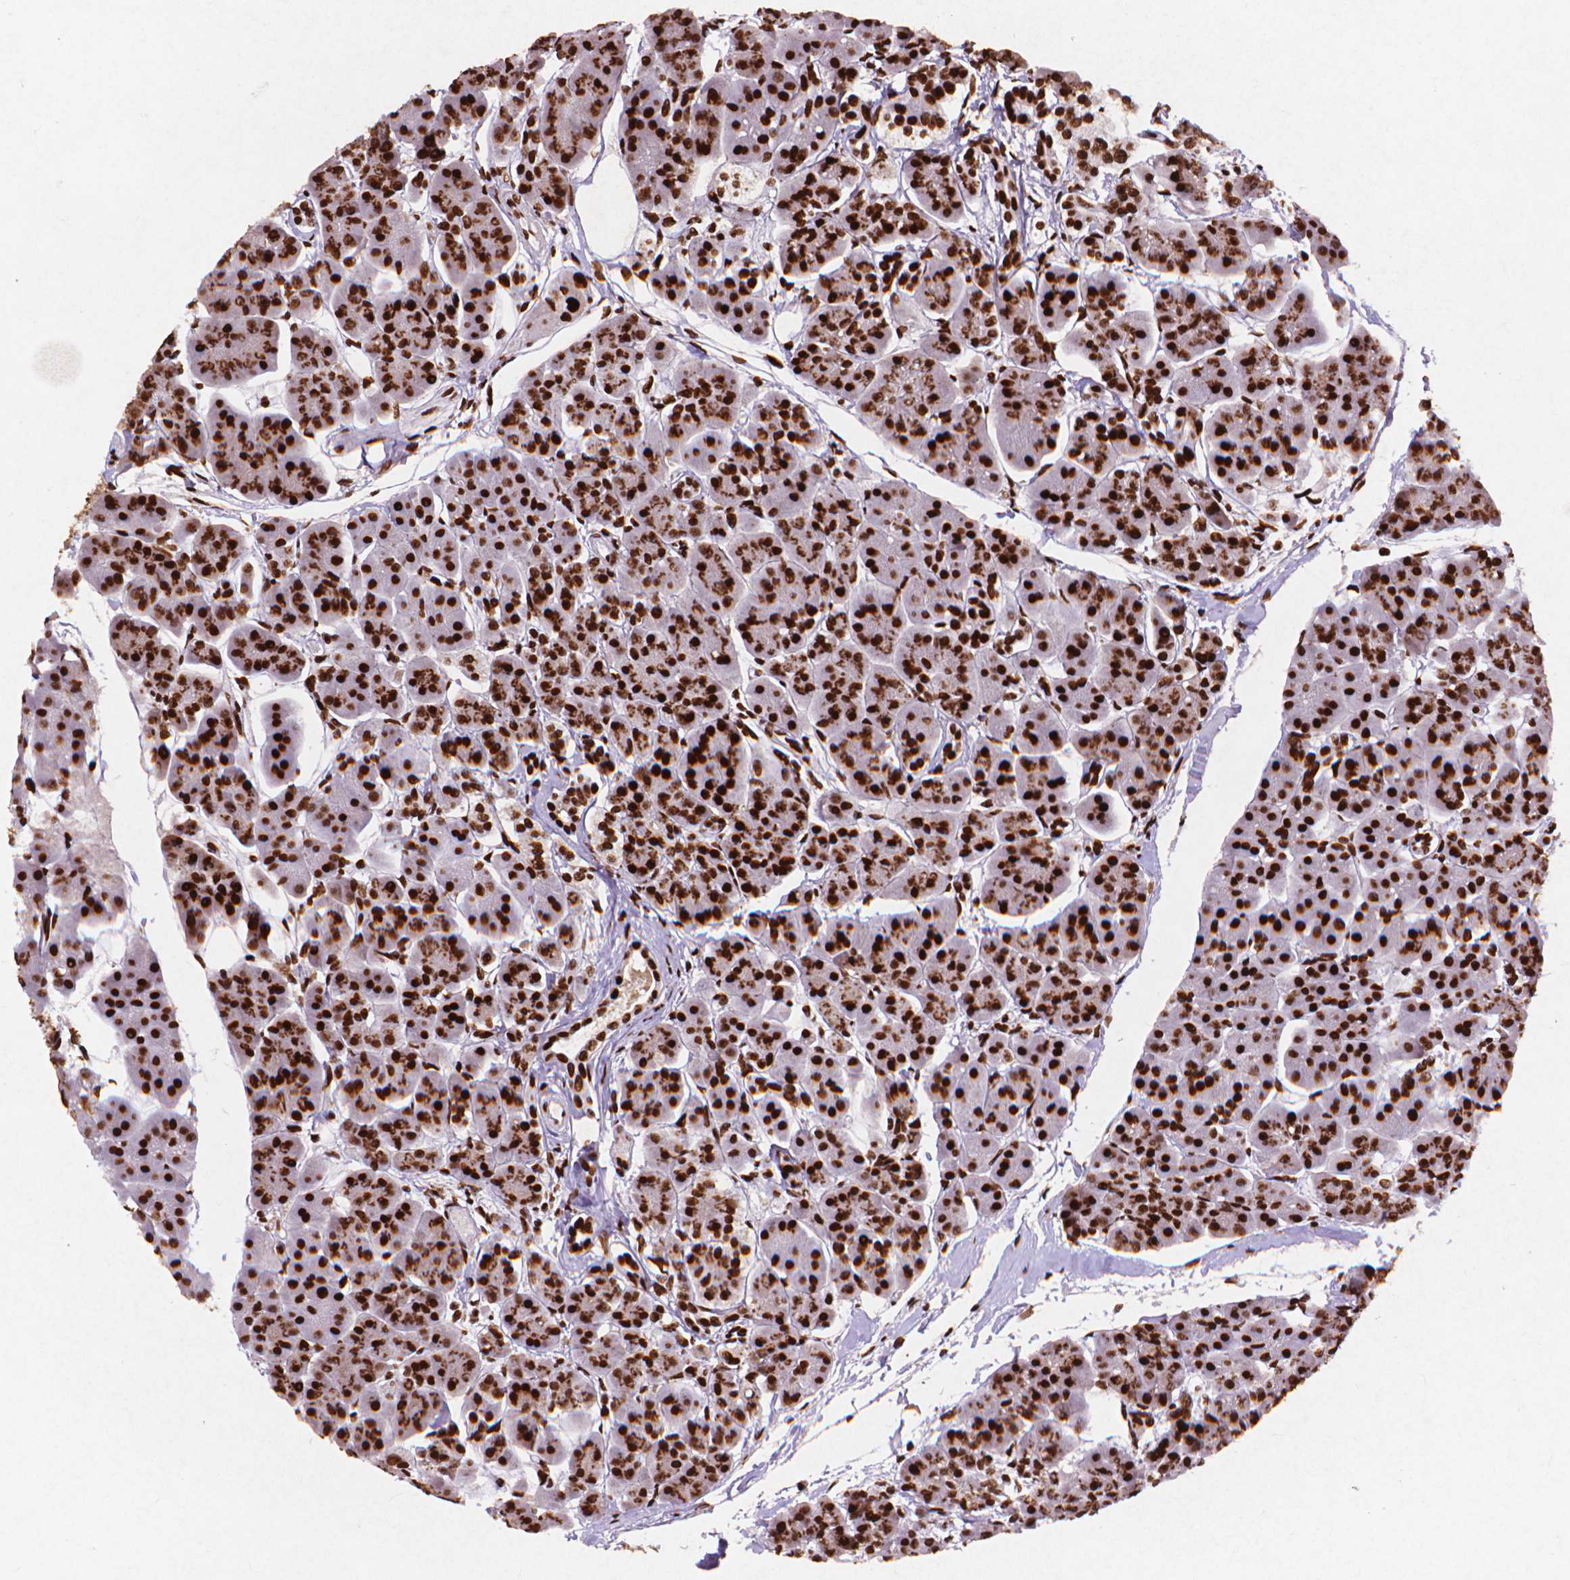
{"staining": {"intensity": "strong", "quantity": ">75%", "location": "cytoplasmic/membranous,nuclear"}, "tissue": "pancreas", "cell_type": "Exocrine glandular cells", "image_type": "normal", "snomed": [{"axis": "morphology", "description": "Normal tissue, NOS"}, {"axis": "topography", "description": "Adipose tissue"}, {"axis": "topography", "description": "Pancreas"}, {"axis": "topography", "description": "Peripheral nerve tissue"}], "caption": "Protein staining of benign pancreas reveals strong cytoplasmic/membranous,nuclear staining in approximately >75% of exocrine glandular cells. (brown staining indicates protein expression, while blue staining denotes nuclei).", "gene": "CITED2", "patient": {"sex": "female", "age": 58}}